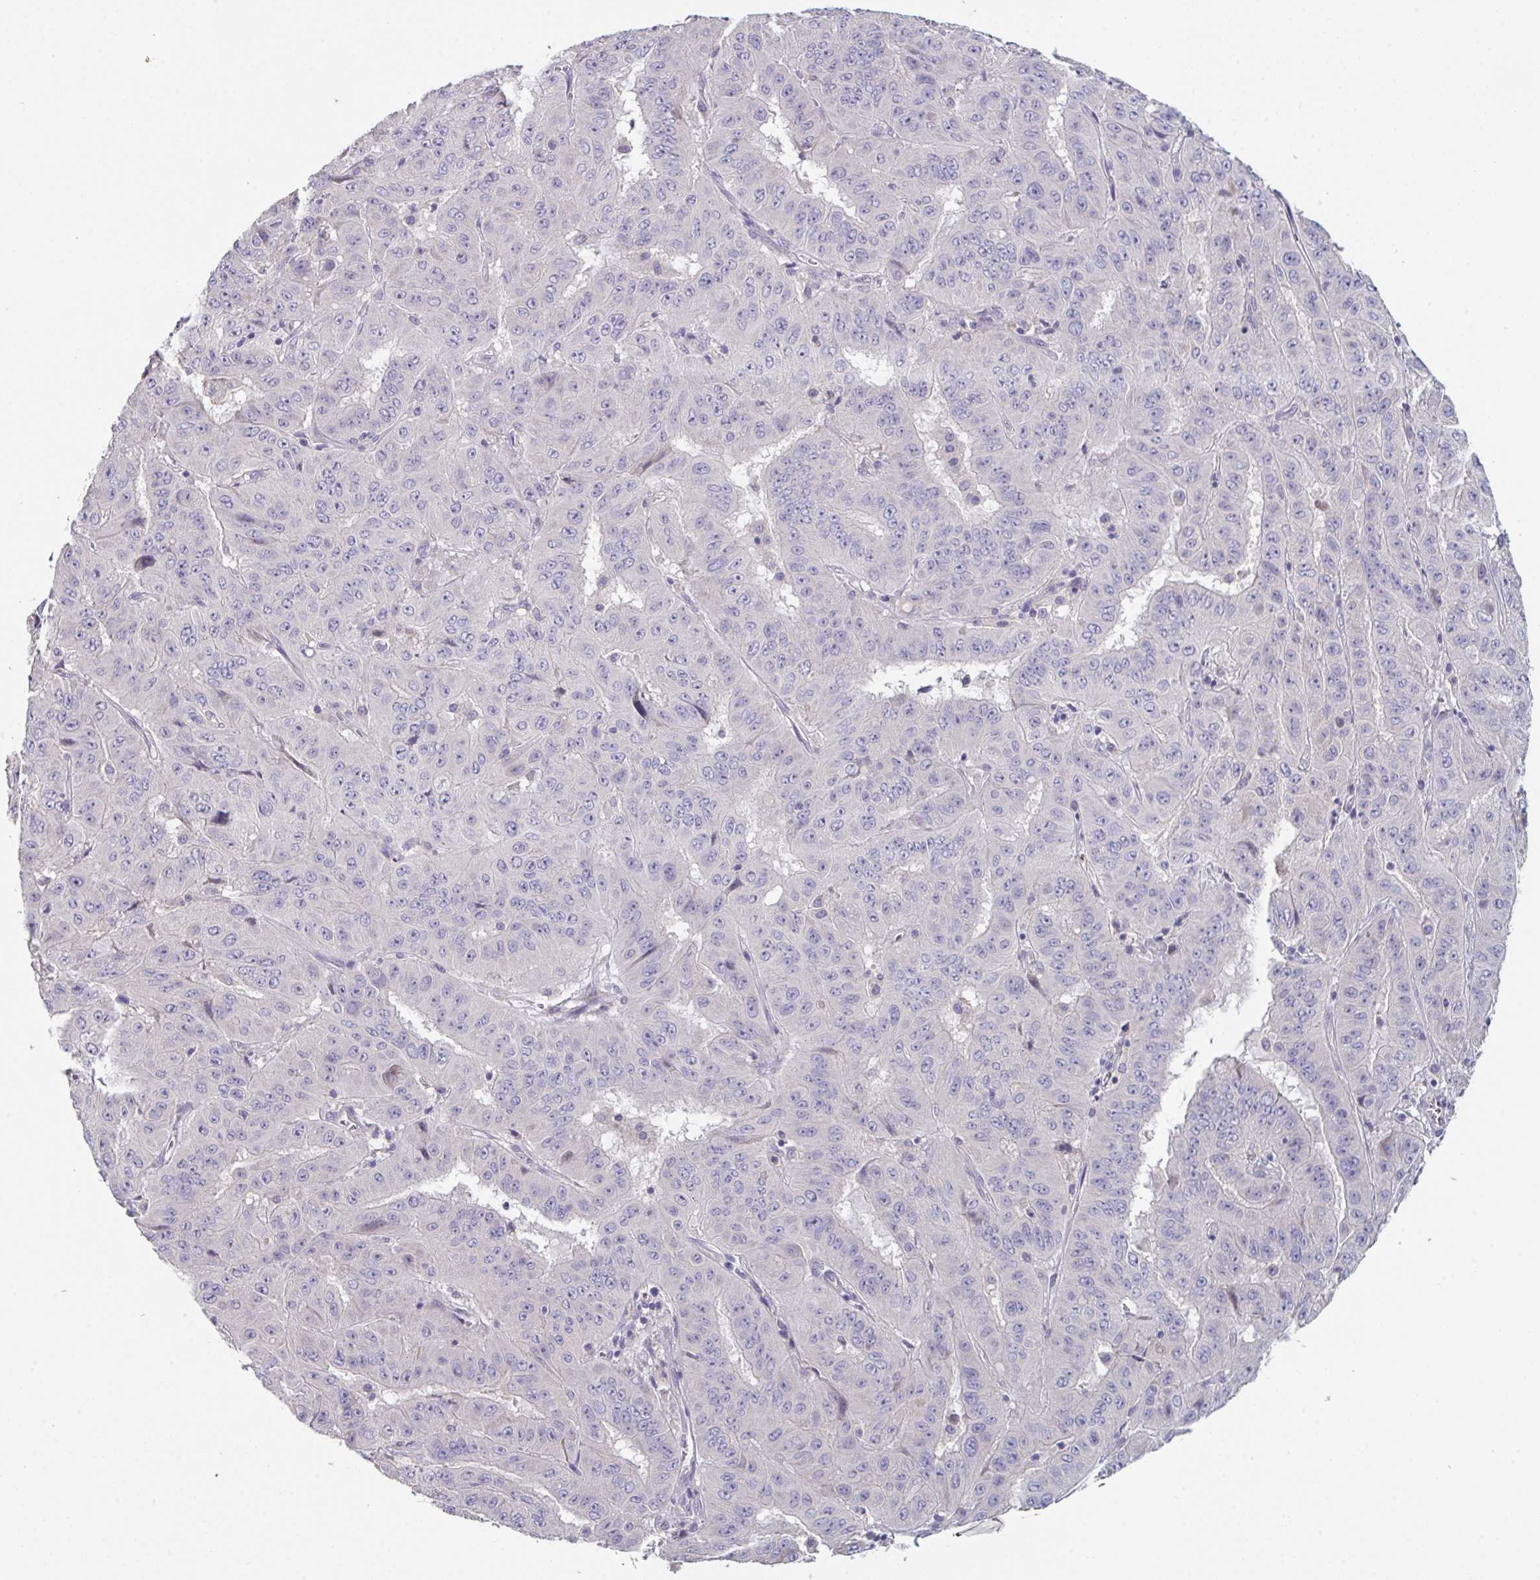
{"staining": {"intensity": "negative", "quantity": "none", "location": "none"}, "tissue": "pancreatic cancer", "cell_type": "Tumor cells", "image_type": "cancer", "snomed": [{"axis": "morphology", "description": "Adenocarcinoma, NOS"}, {"axis": "topography", "description": "Pancreas"}], "caption": "DAB immunohistochemical staining of adenocarcinoma (pancreatic) exhibits no significant positivity in tumor cells.", "gene": "HGFAC", "patient": {"sex": "male", "age": 63}}